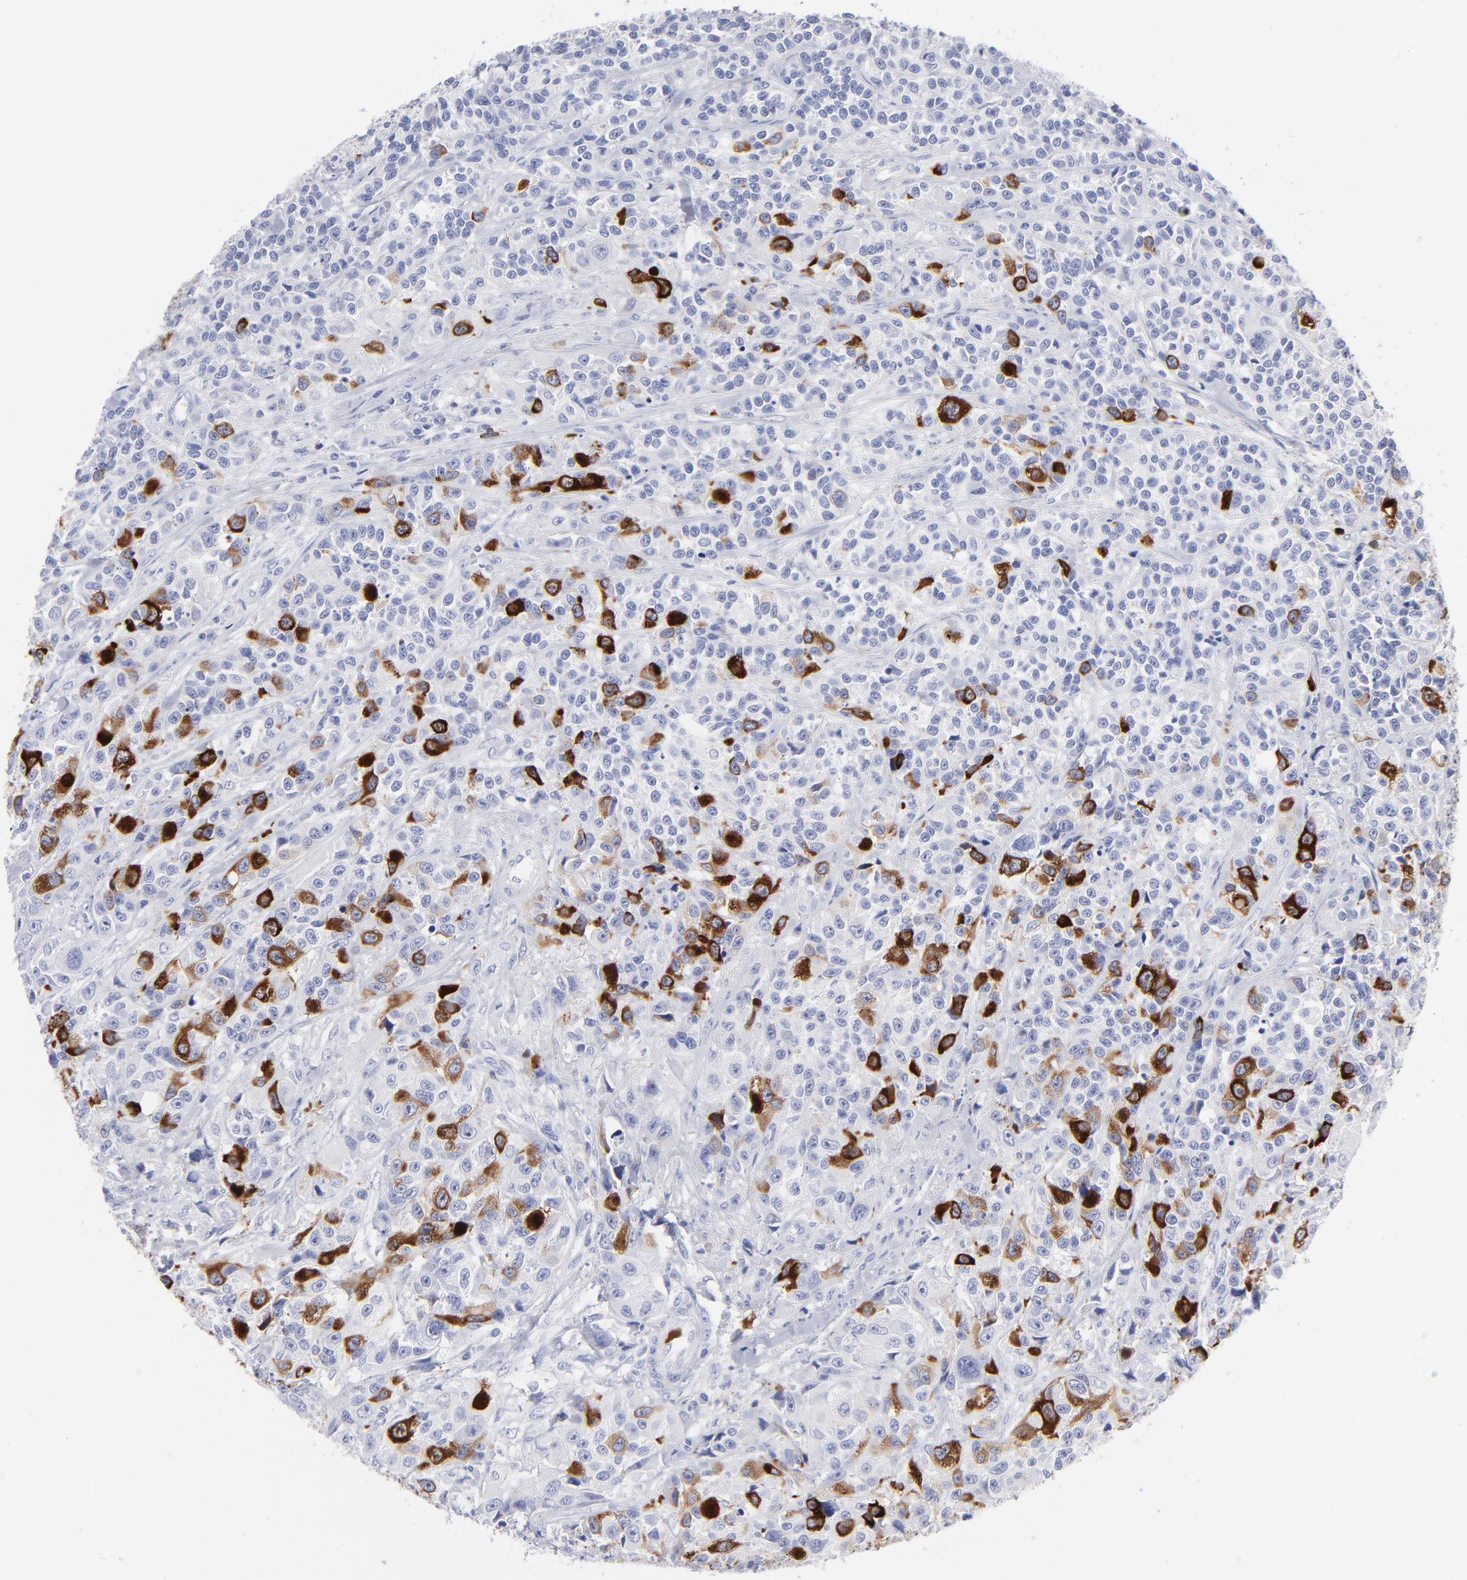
{"staining": {"intensity": "strong", "quantity": "<25%", "location": "cytoplasmic/membranous"}, "tissue": "urothelial cancer", "cell_type": "Tumor cells", "image_type": "cancer", "snomed": [{"axis": "morphology", "description": "Urothelial carcinoma, High grade"}, {"axis": "topography", "description": "Urinary bladder"}], "caption": "Immunohistochemistry histopathology image of neoplastic tissue: urothelial carcinoma (high-grade) stained using immunohistochemistry (IHC) reveals medium levels of strong protein expression localized specifically in the cytoplasmic/membranous of tumor cells, appearing as a cytoplasmic/membranous brown color.", "gene": "CCNB1", "patient": {"sex": "female", "age": 81}}